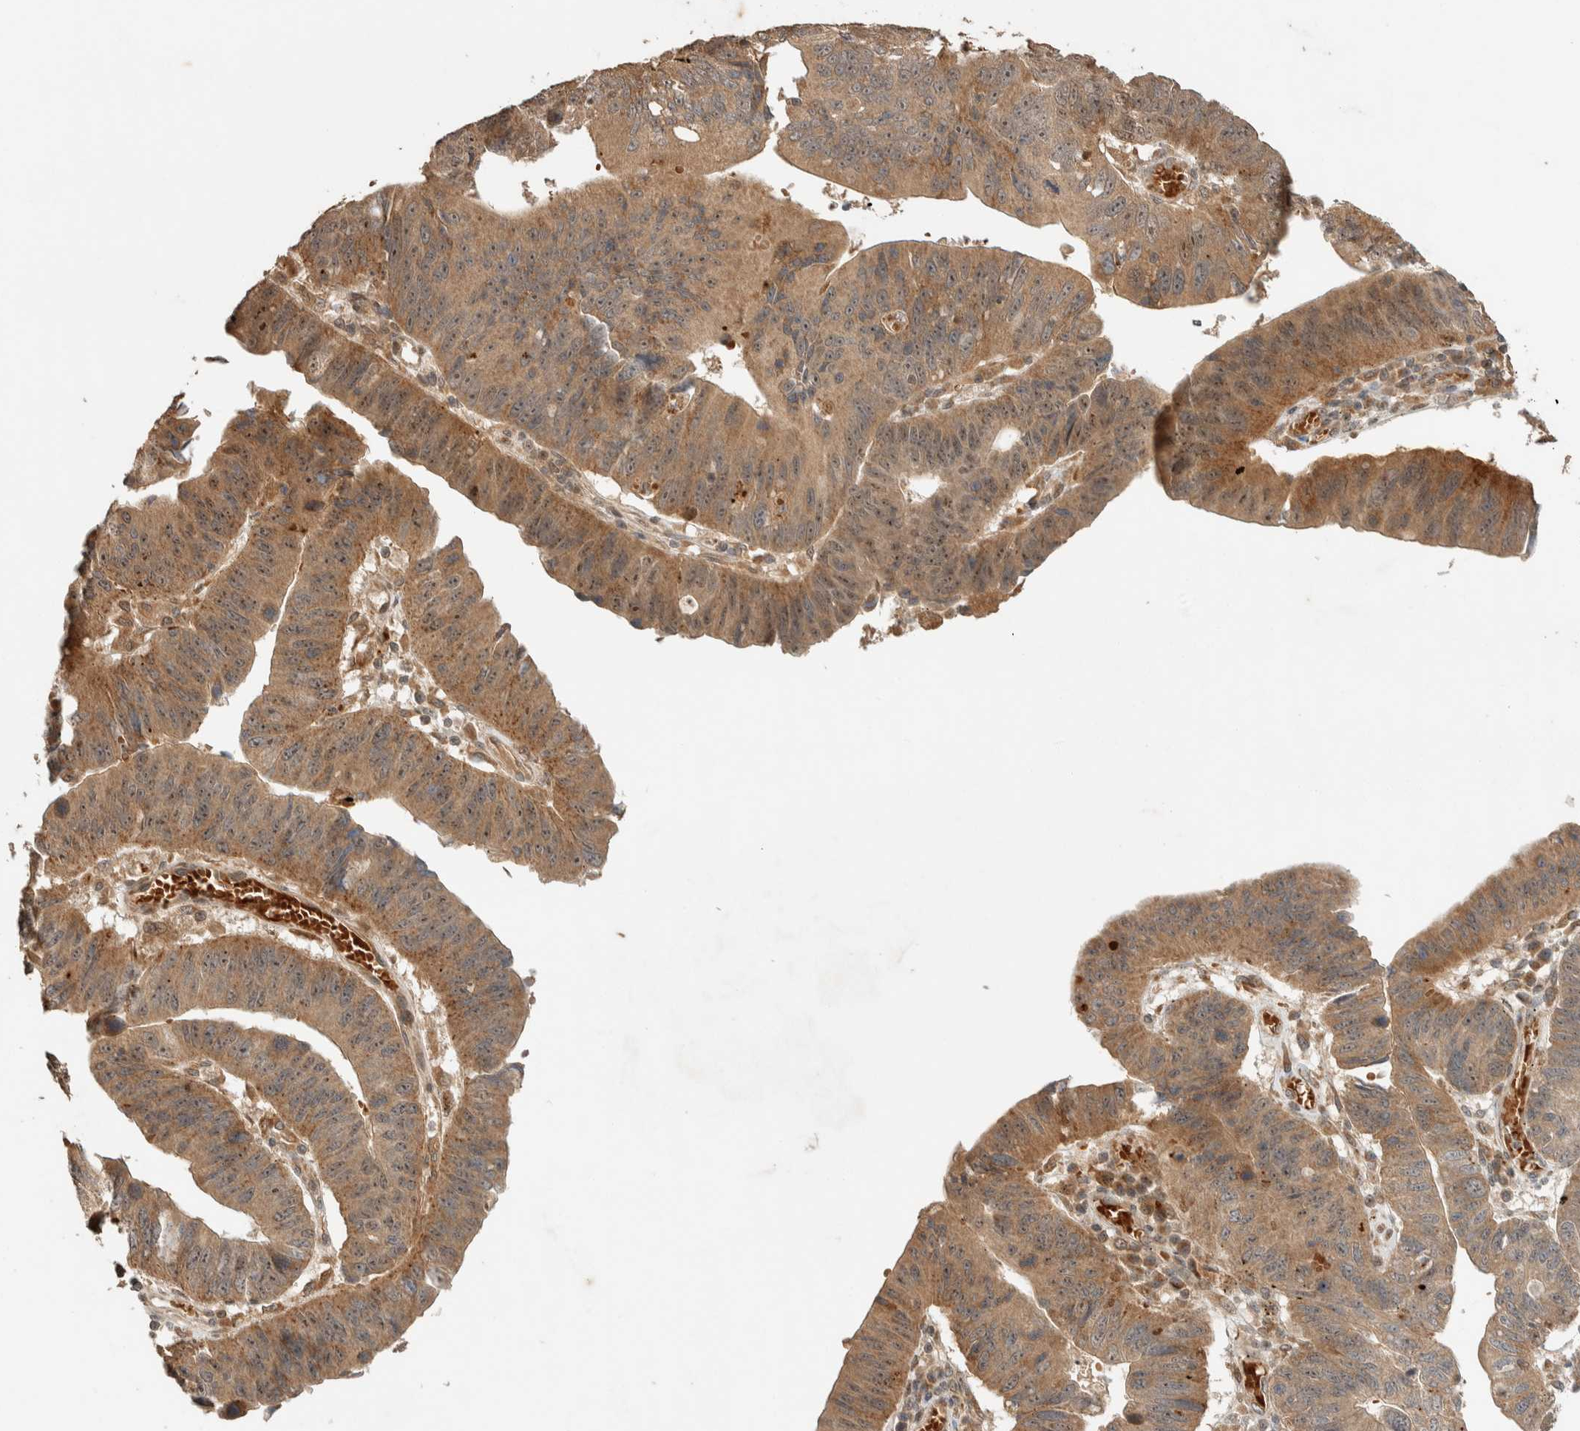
{"staining": {"intensity": "moderate", "quantity": ">75%", "location": "cytoplasmic/membranous"}, "tissue": "stomach cancer", "cell_type": "Tumor cells", "image_type": "cancer", "snomed": [{"axis": "morphology", "description": "Adenocarcinoma, NOS"}, {"axis": "topography", "description": "Stomach"}], "caption": "A medium amount of moderate cytoplasmic/membranous staining is identified in approximately >75% of tumor cells in adenocarcinoma (stomach) tissue. Using DAB (3,3'-diaminobenzidine) (brown) and hematoxylin (blue) stains, captured at high magnification using brightfield microscopy.", "gene": "ZBTB2", "patient": {"sex": "male", "age": 59}}